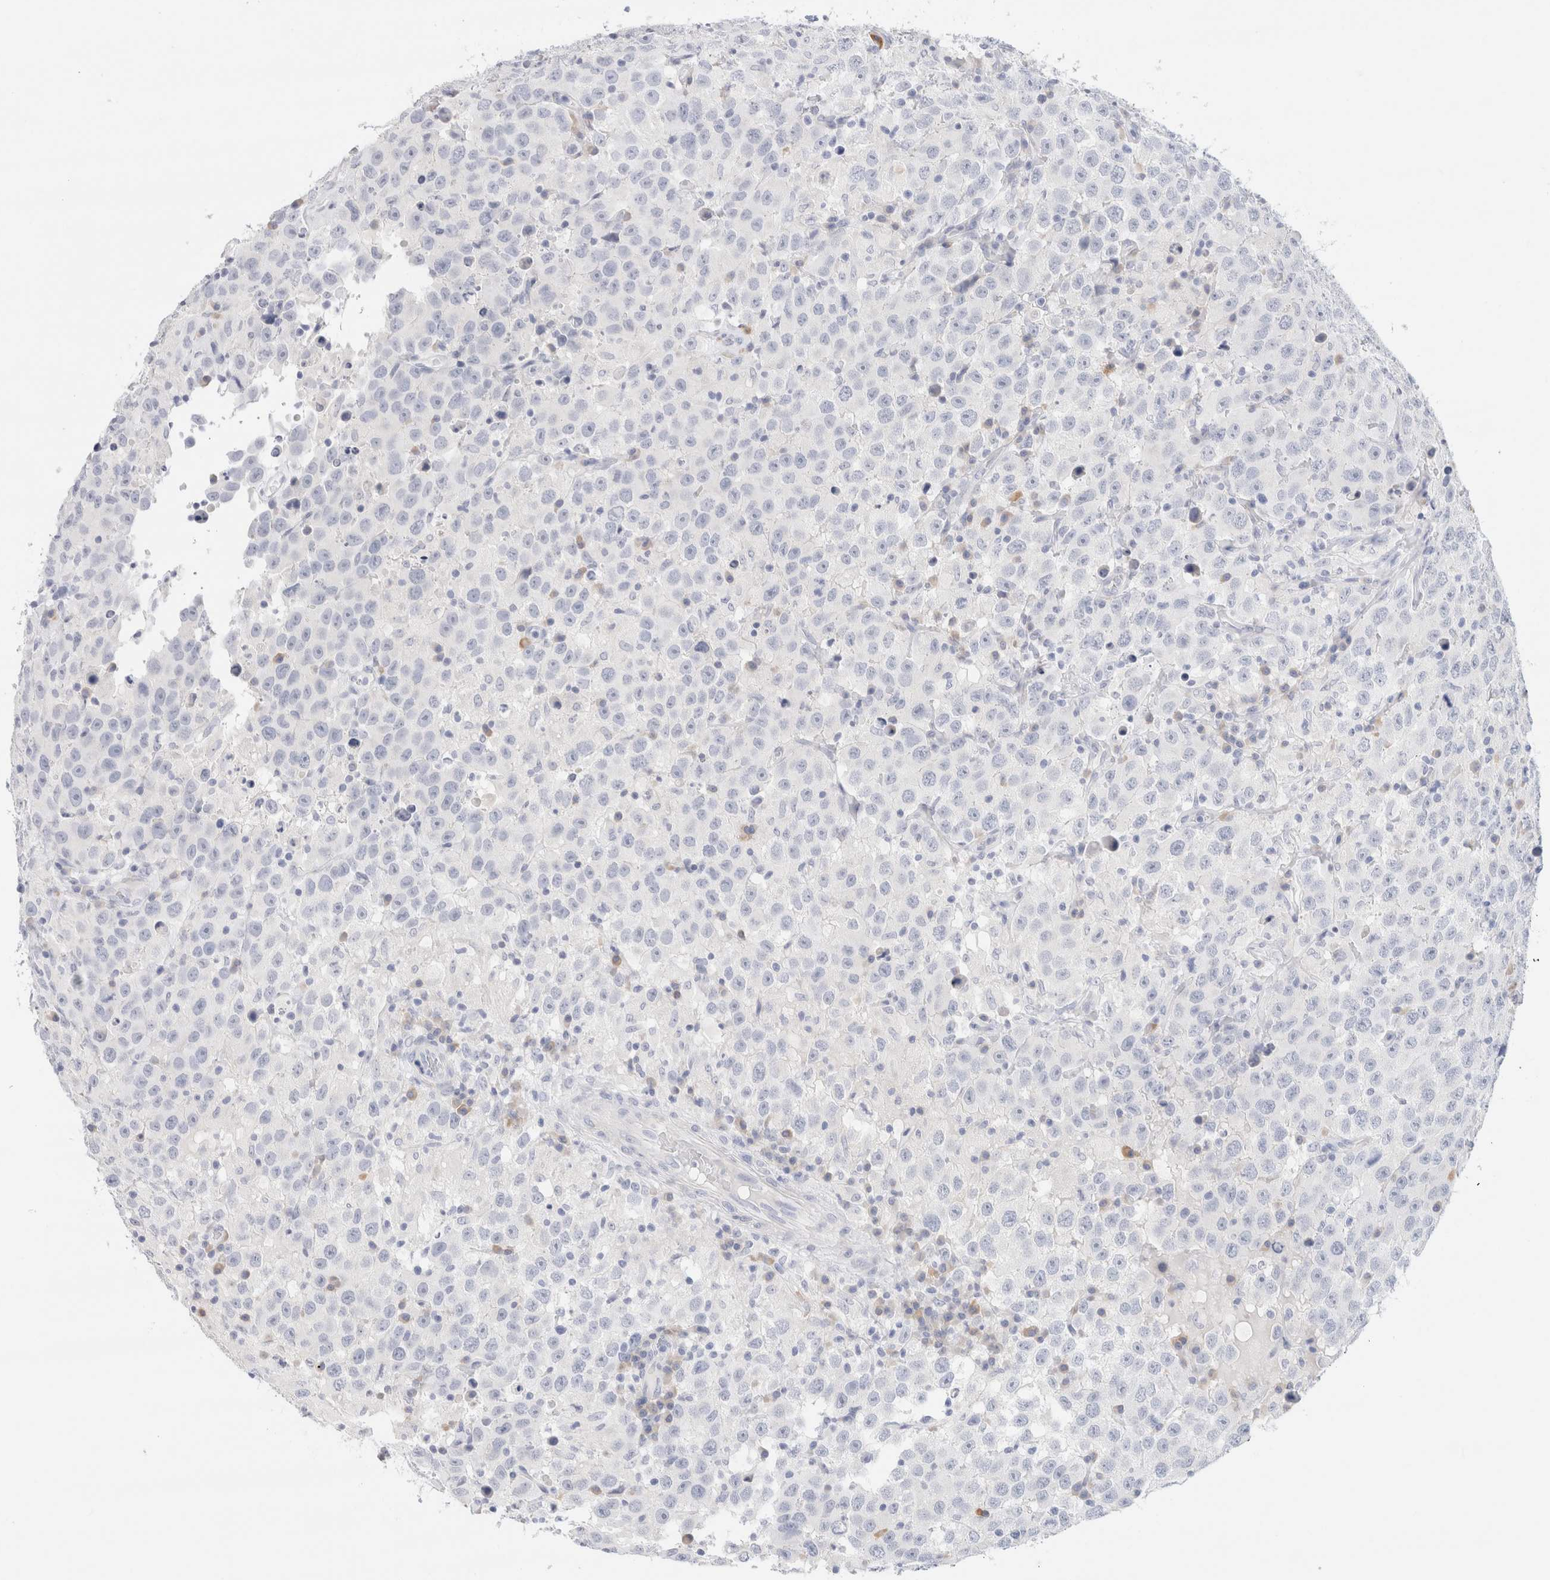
{"staining": {"intensity": "negative", "quantity": "none", "location": "none"}, "tissue": "testis cancer", "cell_type": "Tumor cells", "image_type": "cancer", "snomed": [{"axis": "morphology", "description": "Seminoma, NOS"}, {"axis": "topography", "description": "Testis"}], "caption": "High magnification brightfield microscopy of testis seminoma stained with DAB (3,3'-diaminobenzidine) (brown) and counterstained with hematoxylin (blue): tumor cells show no significant expression.", "gene": "GADD45G", "patient": {"sex": "male", "age": 41}}